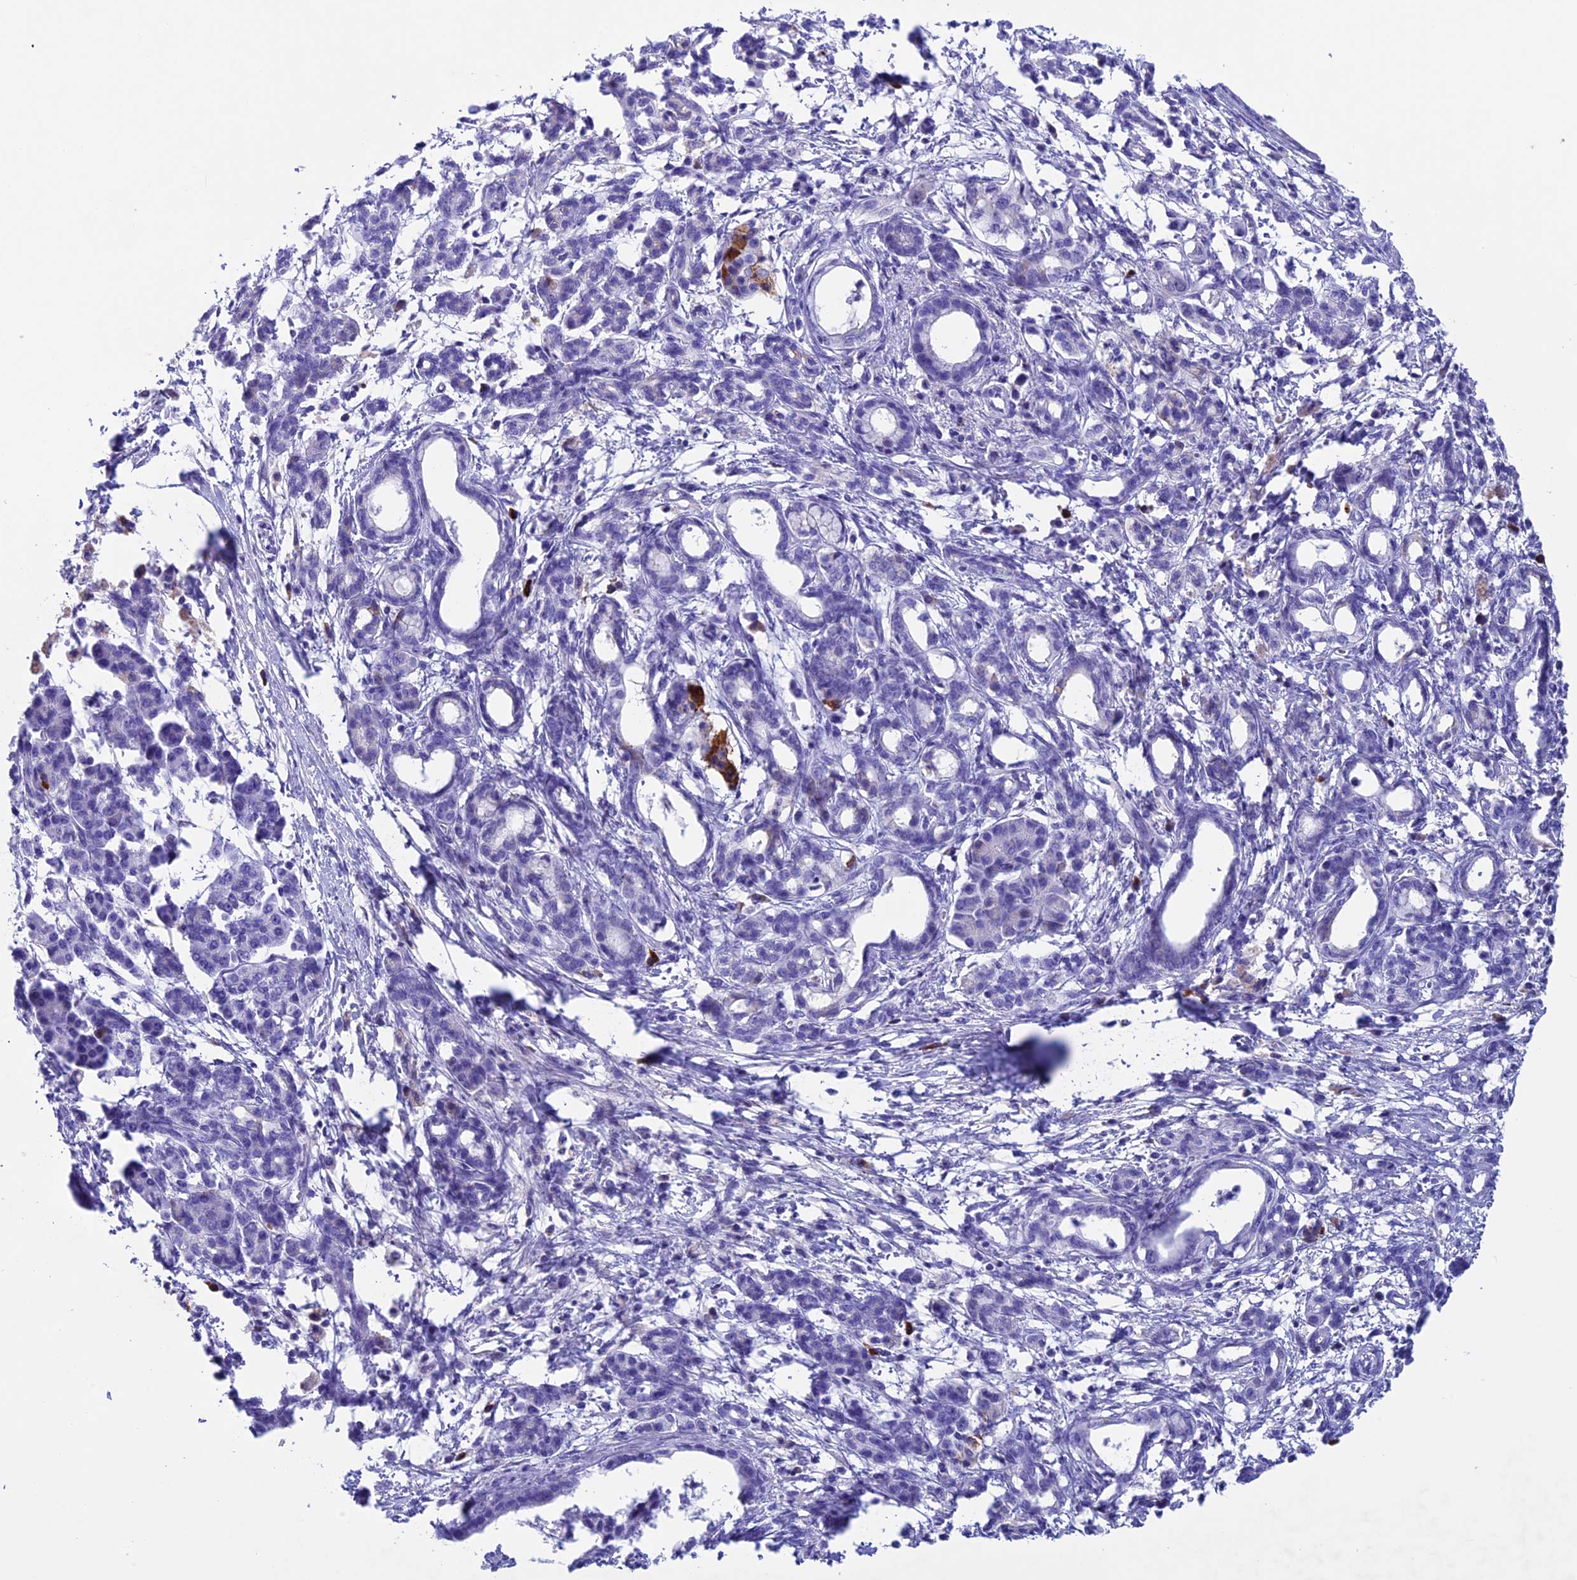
{"staining": {"intensity": "negative", "quantity": "none", "location": "none"}, "tissue": "pancreatic cancer", "cell_type": "Tumor cells", "image_type": "cancer", "snomed": [{"axis": "morphology", "description": "Adenocarcinoma, NOS"}, {"axis": "topography", "description": "Pancreas"}], "caption": "A high-resolution photomicrograph shows immunohistochemistry staining of pancreatic adenocarcinoma, which displays no significant positivity in tumor cells. (DAB (3,3'-diaminobenzidine) immunohistochemistry (IHC), high magnification).", "gene": "IGSF6", "patient": {"sex": "female", "age": 55}}